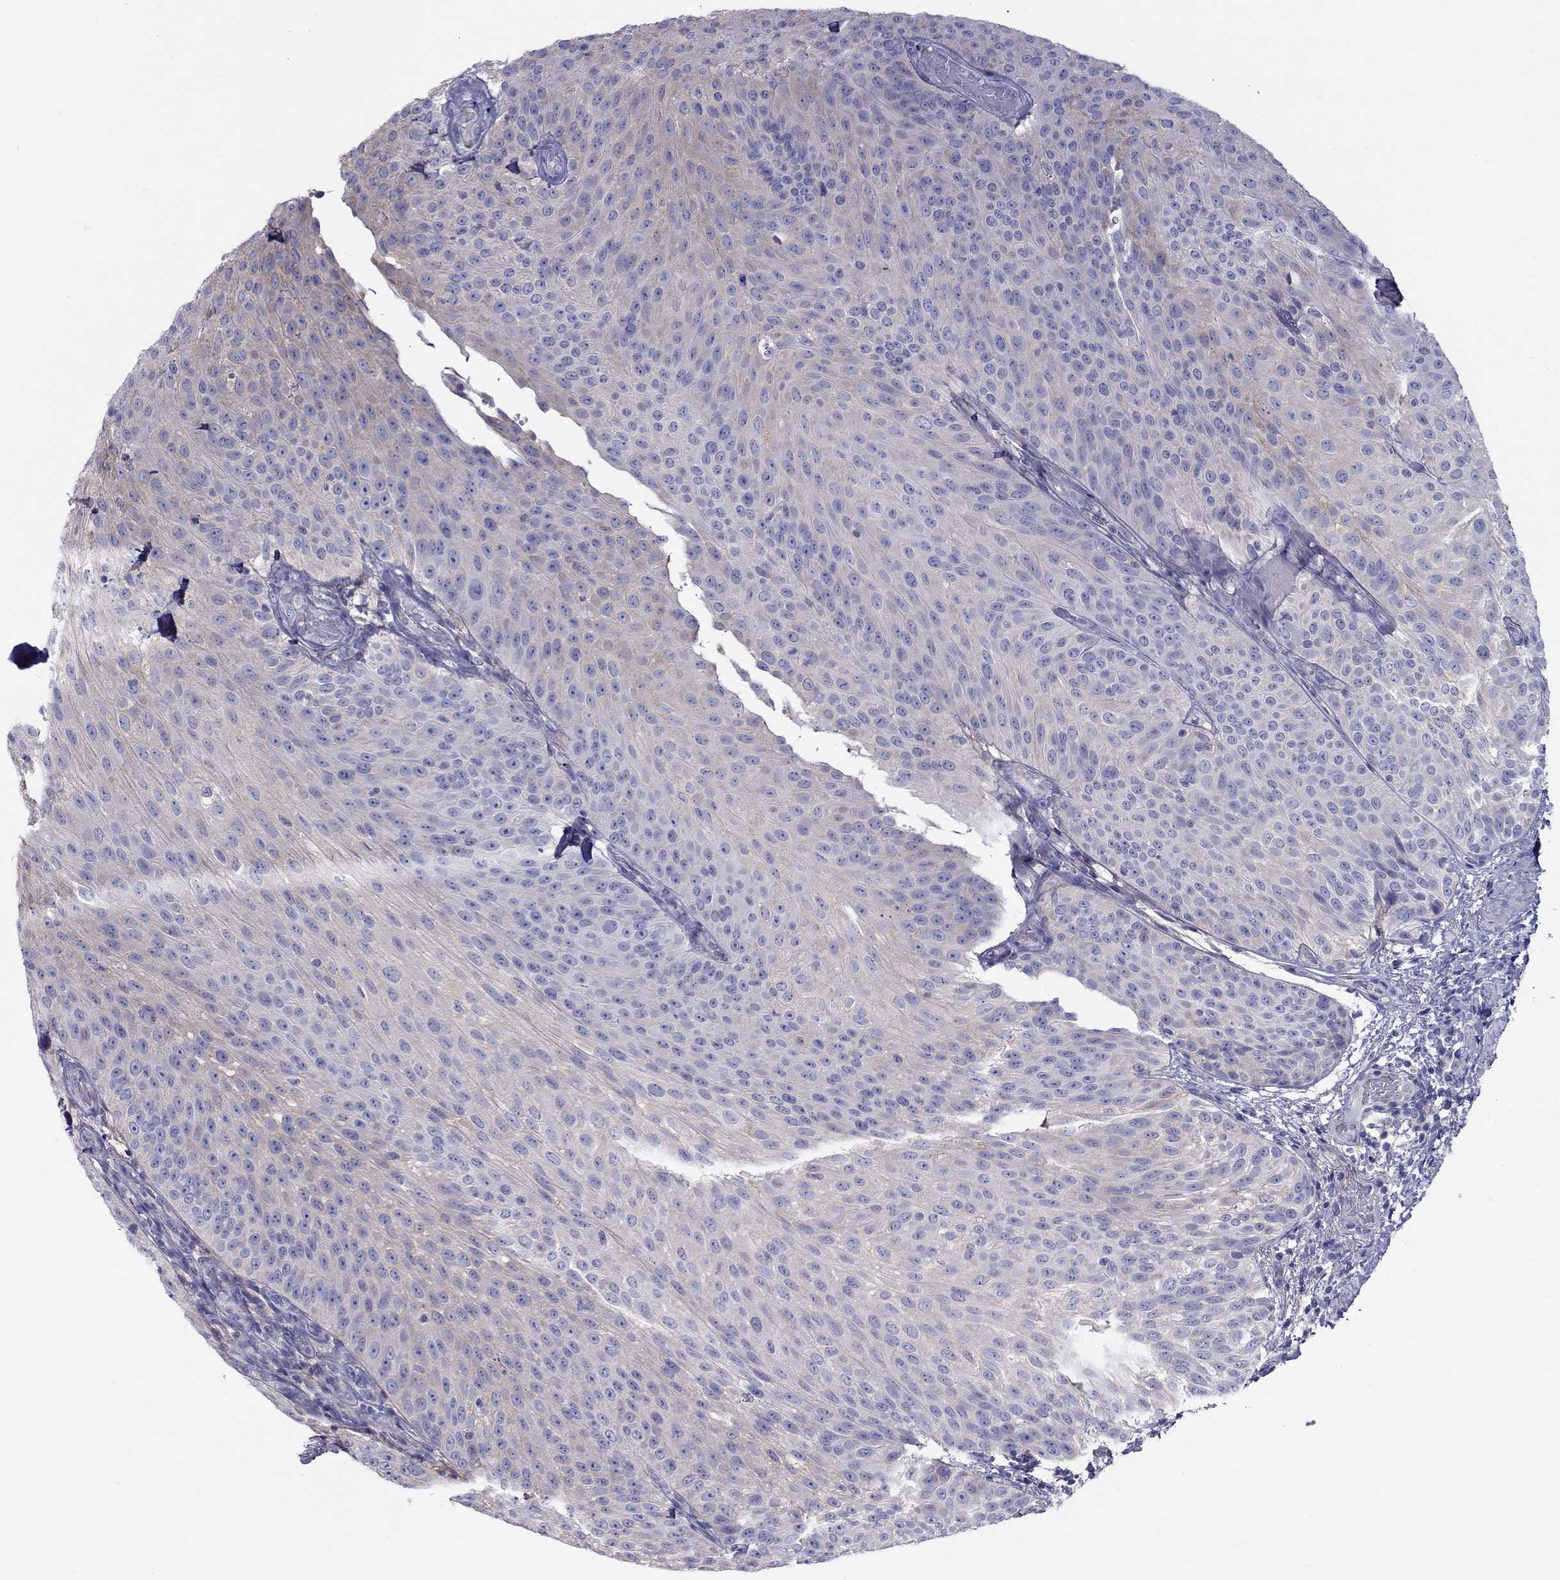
{"staining": {"intensity": "weak", "quantity": "<25%", "location": "cytoplasmic/membranous"}, "tissue": "urothelial cancer", "cell_type": "Tumor cells", "image_type": "cancer", "snomed": [{"axis": "morphology", "description": "Urothelial carcinoma, Low grade"}, {"axis": "topography", "description": "Urinary bladder"}], "caption": "The photomicrograph displays no significant positivity in tumor cells of low-grade urothelial carcinoma.", "gene": "ALOX15B", "patient": {"sex": "male", "age": 78}}